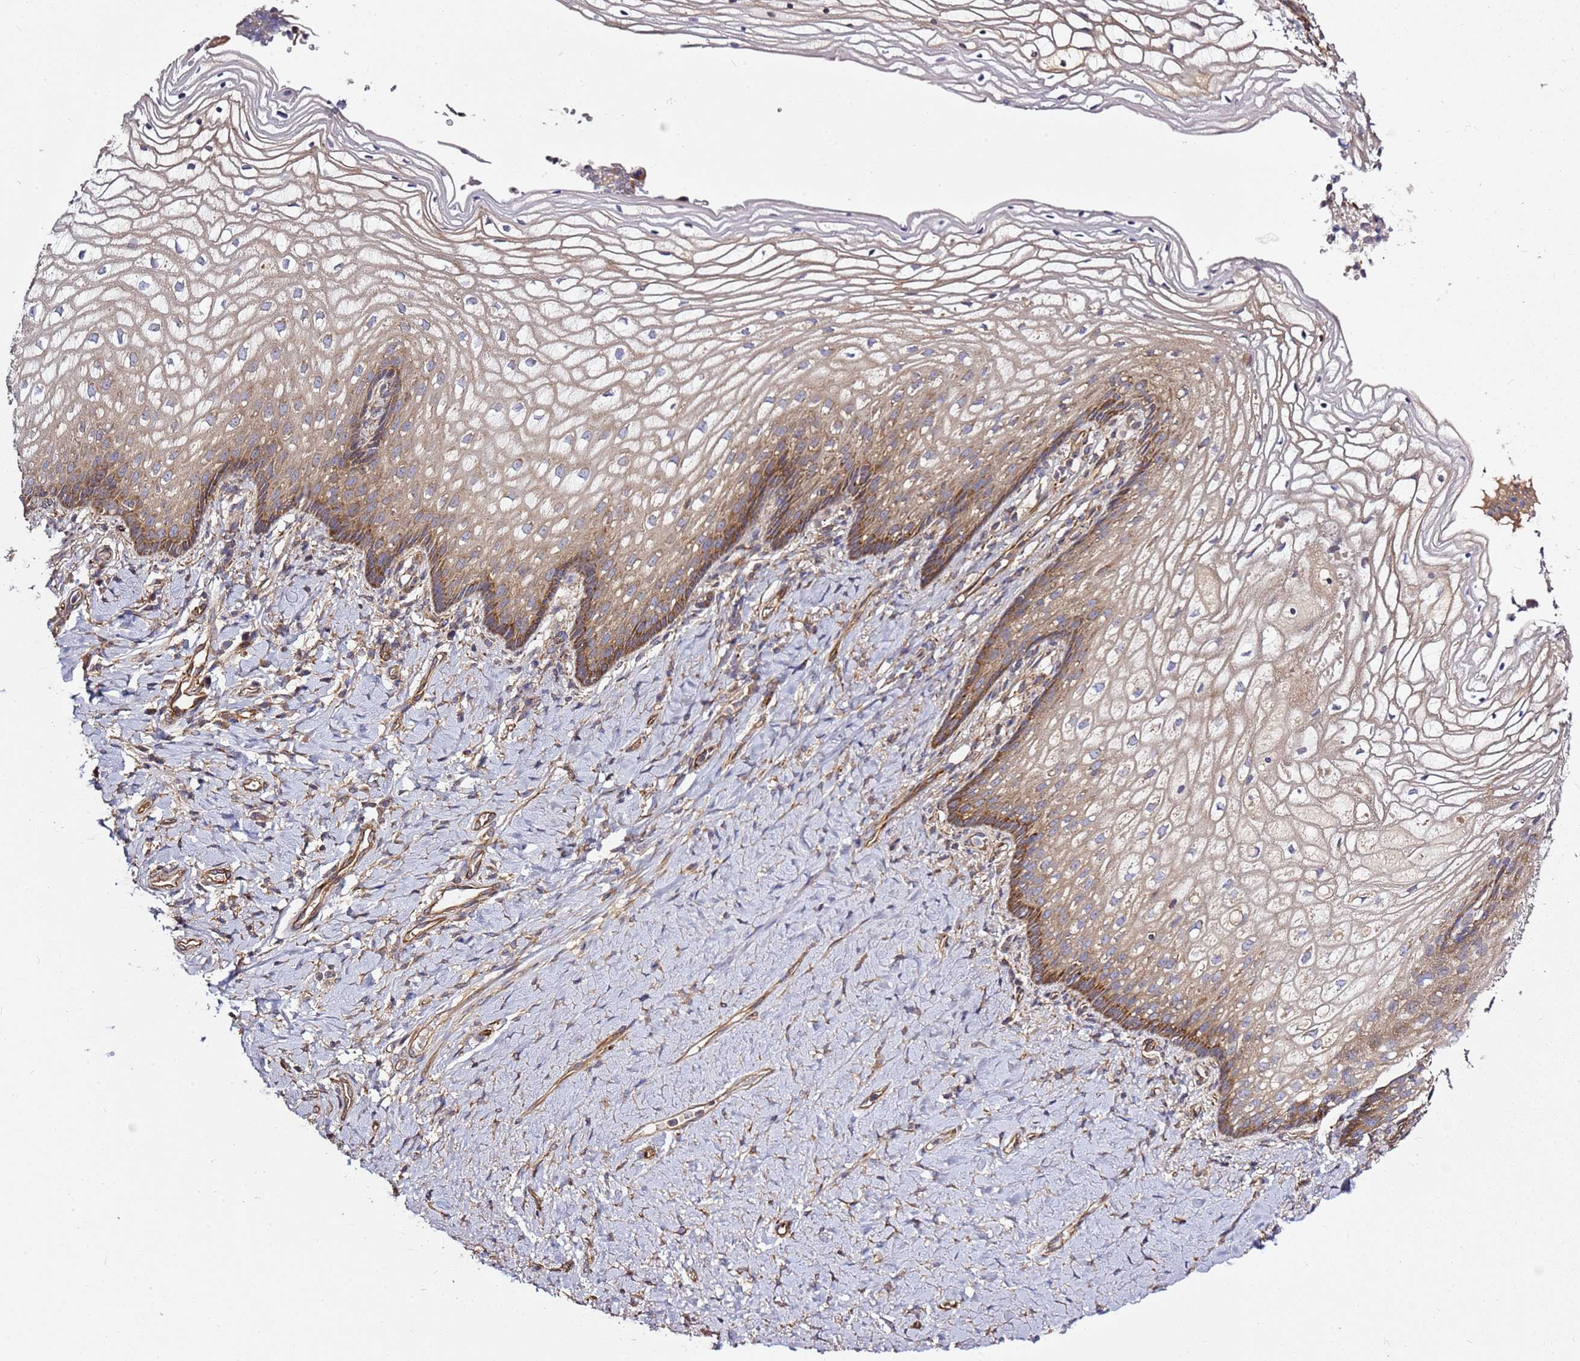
{"staining": {"intensity": "moderate", "quantity": "25%-75%", "location": "cytoplasmic/membranous"}, "tissue": "vagina", "cell_type": "Squamous epithelial cells", "image_type": "normal", "snomed": [{"axis": "morphology", "description": "Normal tissue, NOS"}, {"axis": "topography", "description": "Vagina"}], "caption": "High-power microscopy captured an IHC photomicrograph of benign vagina, revealing moderate cytoplasmic/membranous staining in about 25%-75% of squamous epithelial cells.", "gene": "GNL1", "patient": {"sex": "female", "age": 60}}